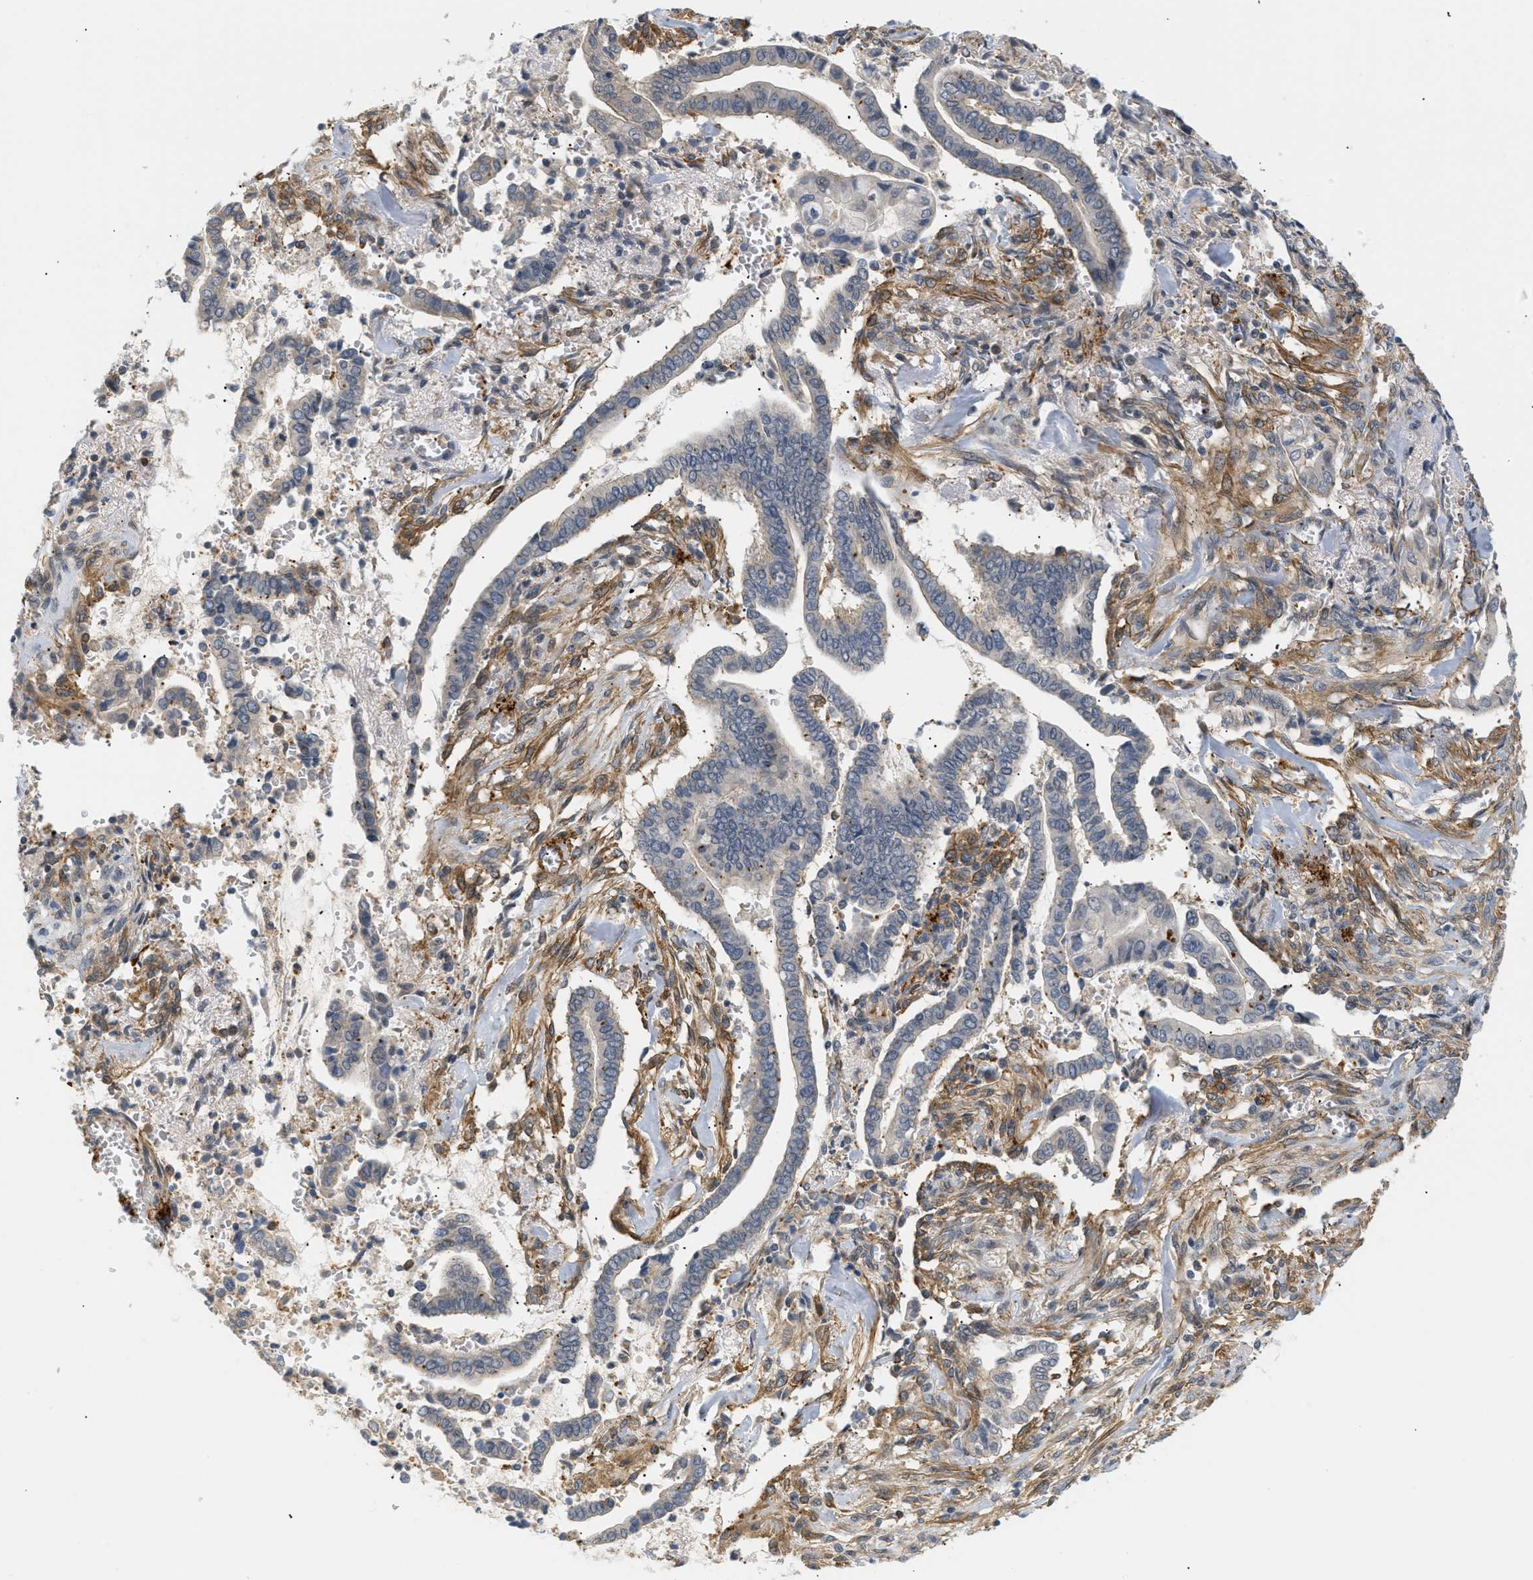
{"staining": {"intensity": "negative", "quantity": "none", "location": "none"}, "tissue": "cervical cancer", "cell_type": "Tumor cells", "image_type": "cancer", "snomed": [{"axis": "morphology", "description": "Adenocarcinoma, NOS"}, {"axis": "topography", "description": "Cervix"}], "caption": "High magnification brightfield microscopy of cervical cancer stained with DAB (3,3'-diaminobenzidine) (brown) and counterstained with hematoxylin (blue): tumor cells show no significant positivity. (DAB immunohistochemistry with hematoxylin counter stain).", "gene": "CORO2B", "patient": {"sex": "female", "age": 44}}